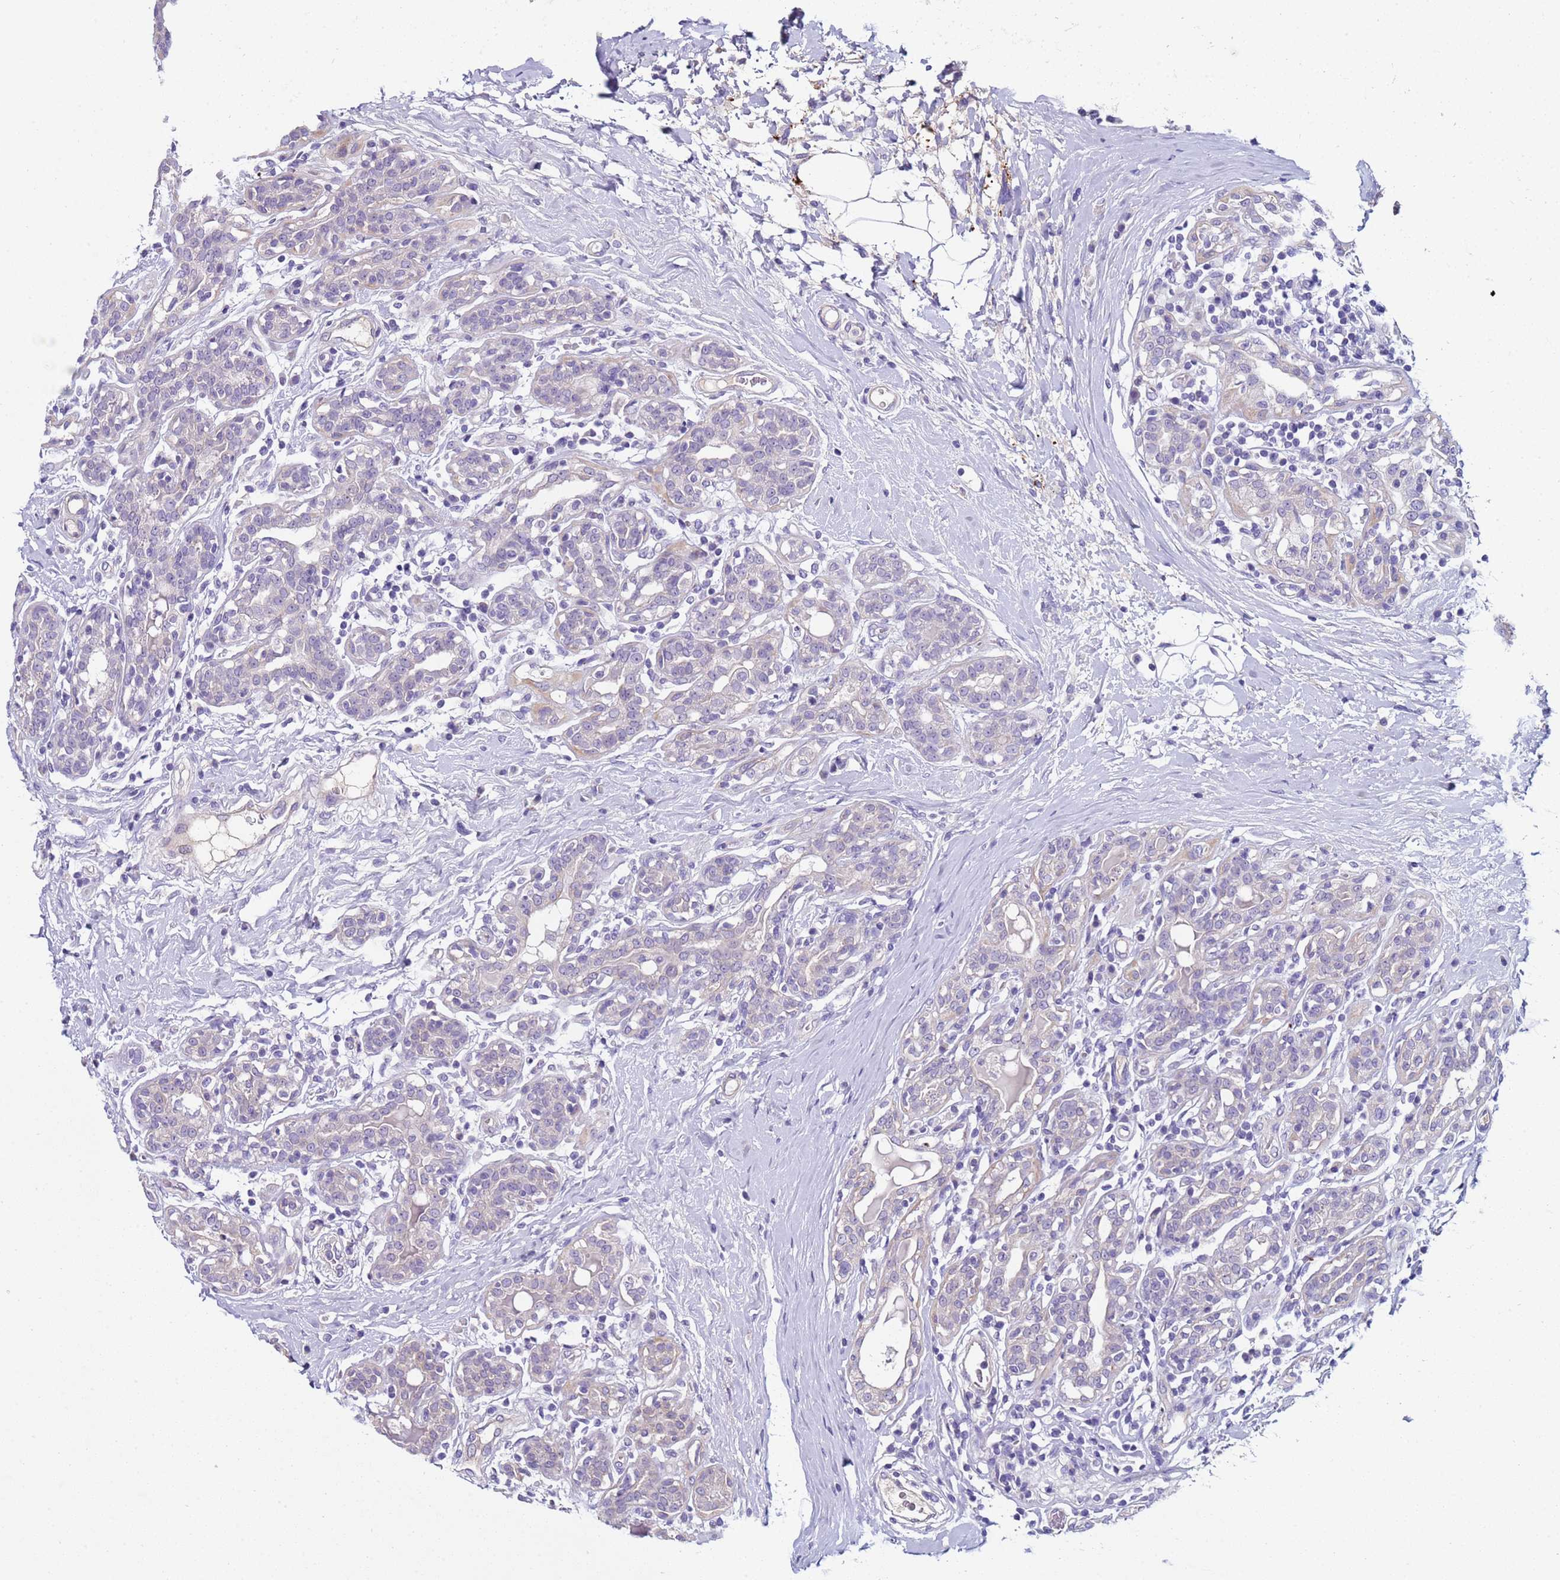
{"staining": {"intensity": "negative", "quantity": "none", "location": "none"}, "tissue": "breast cancer", "cell_type": "Tumor cells", "image_type": "cancer", "snomed": [{"axis": "morphology", "description": "Duct carcinoma"}, {"axis": "topography", "description": "Breast"}], "caption": "There is no significant expression in tumor cells of breast intraductal carcinoma. (DAB IHC with hematoxylin counter stain).", "gene": "TRIM51", "patient": {"sex": "female", "age": 40}}